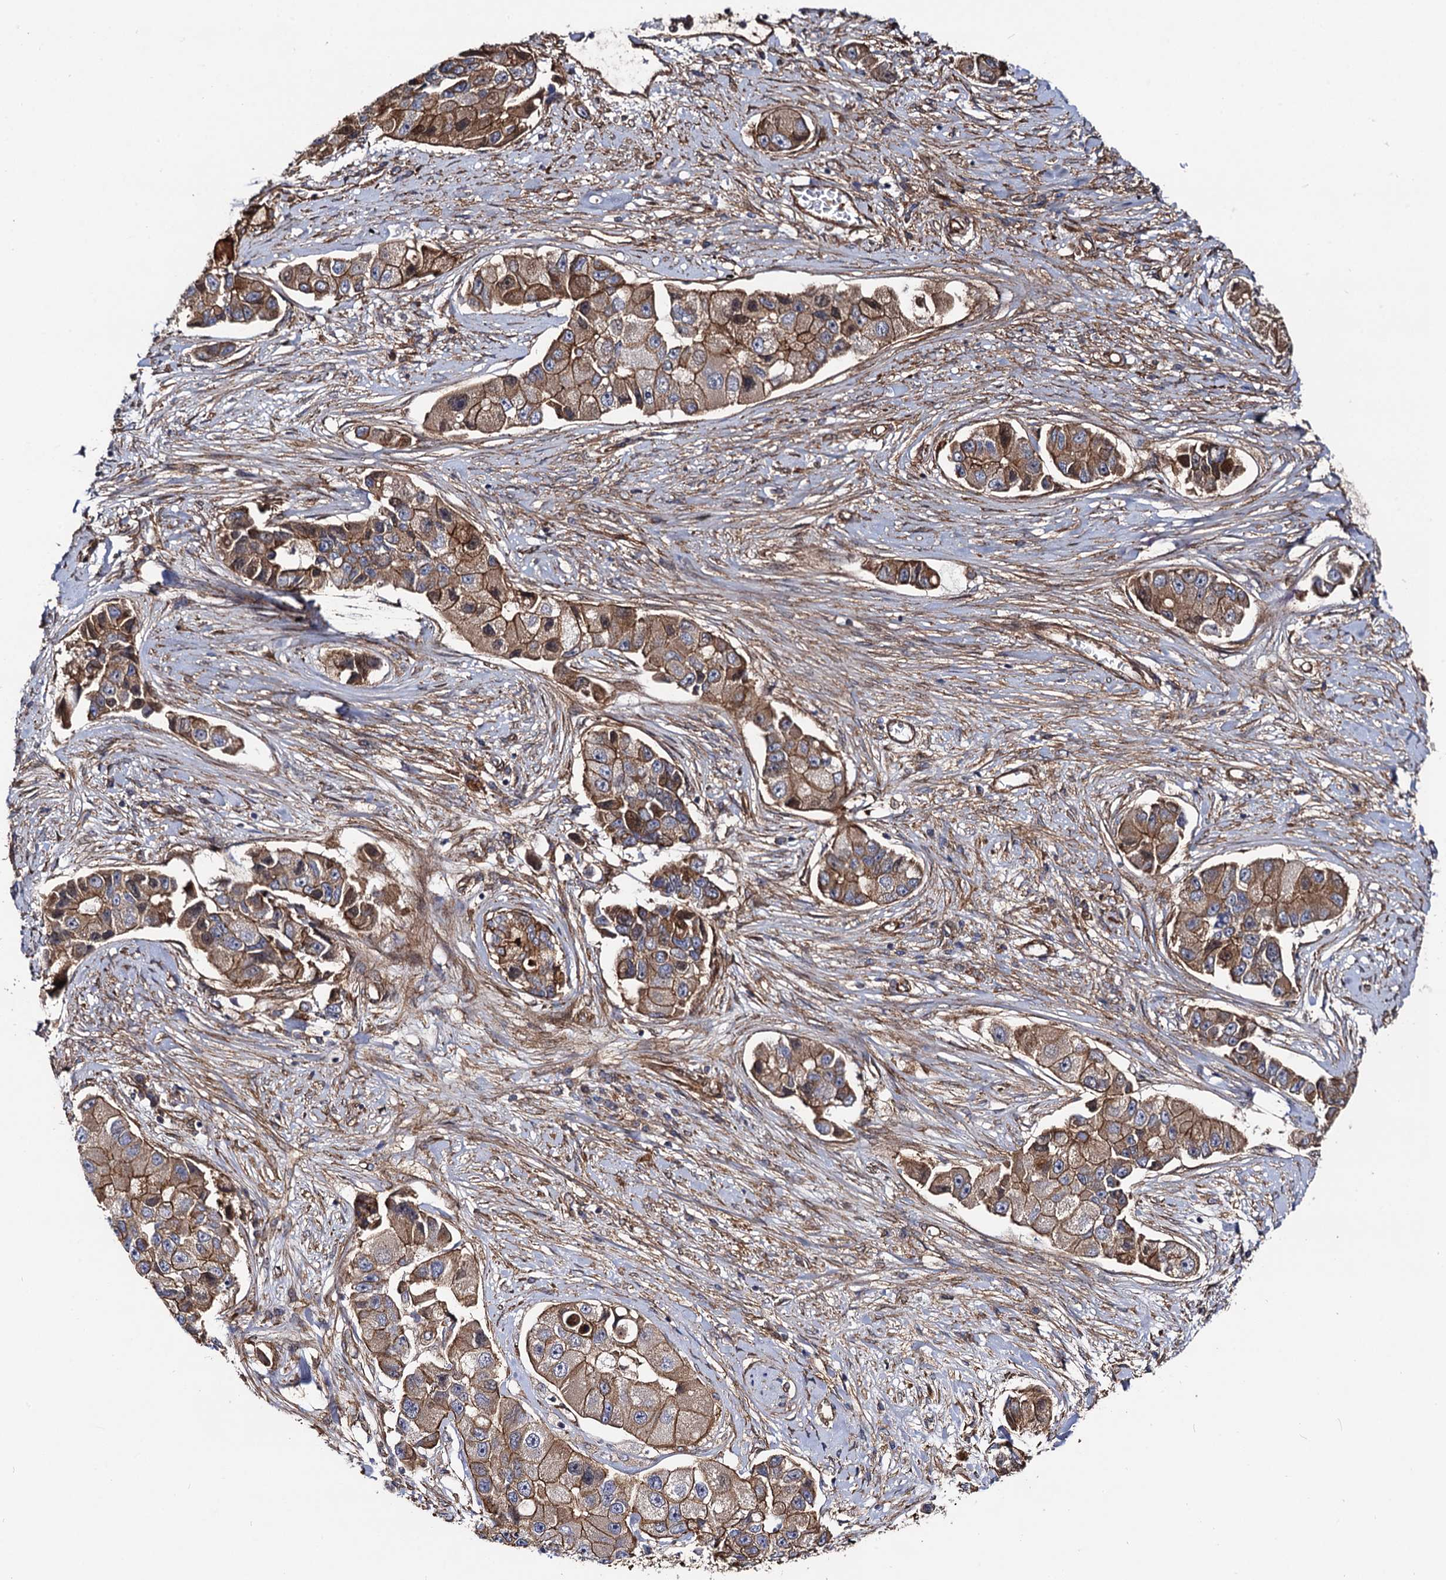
{"staining": {"intensity": "moderate", "quantity": ">75%", "location": "cytoplasmic/membranous"}, "tissue": "lung cancer", "cell_type": "Tumor cells", "image_type": "cancer", "snomed": [{"axis": "morphology", "description": "Adenocarcinoma, NOS"}, {"axis": "topography", "description": "Lung"}], "caption": "The image demonstrates staining of lung cancer, revealing moderate cytoplasmic/membranous protein expression (brown color) within tumor cells.", "gene": "CIP2A", "patient": {"sex": "female", "age": 54}}